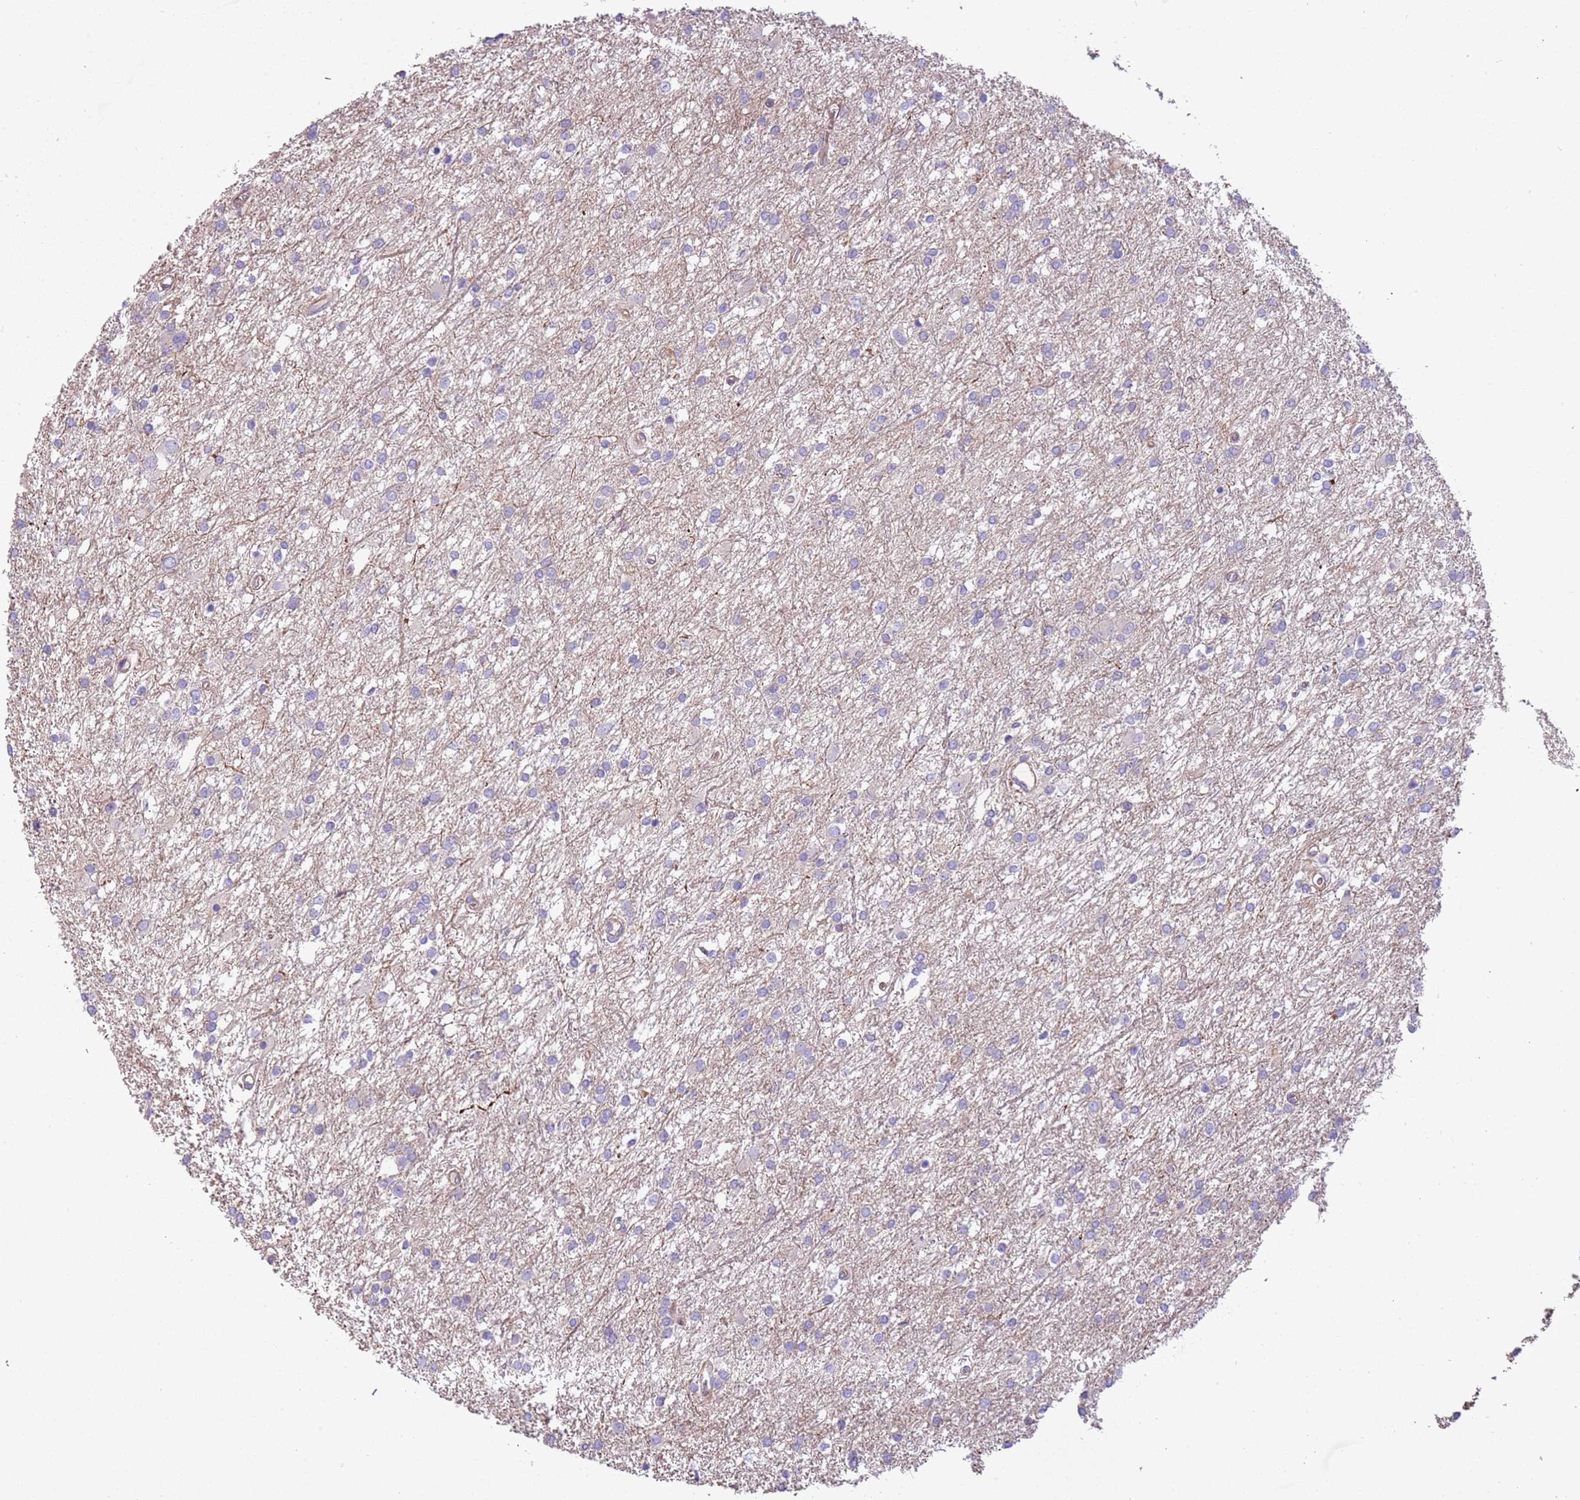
{"staining": {"intensity": "negative", "quantity": "none", "location": "none"}, "tissue": "glioma", "cell_type": "Tumor cells", "image_type": "cancer", "snomed": [{"axis": "morphology", "description": "Glioma, malignant, High grade"}, {"axis": "topography", "description": "Brain"}], "caption": "IHC image of neoplastic tissue: human glioma stained with DAB (3,3'-diaminobenzidine) shows no significant protein positivity in tumor cells.", "gene": "NAALADL1", "patient": {"sex": "female", "age": 50}}